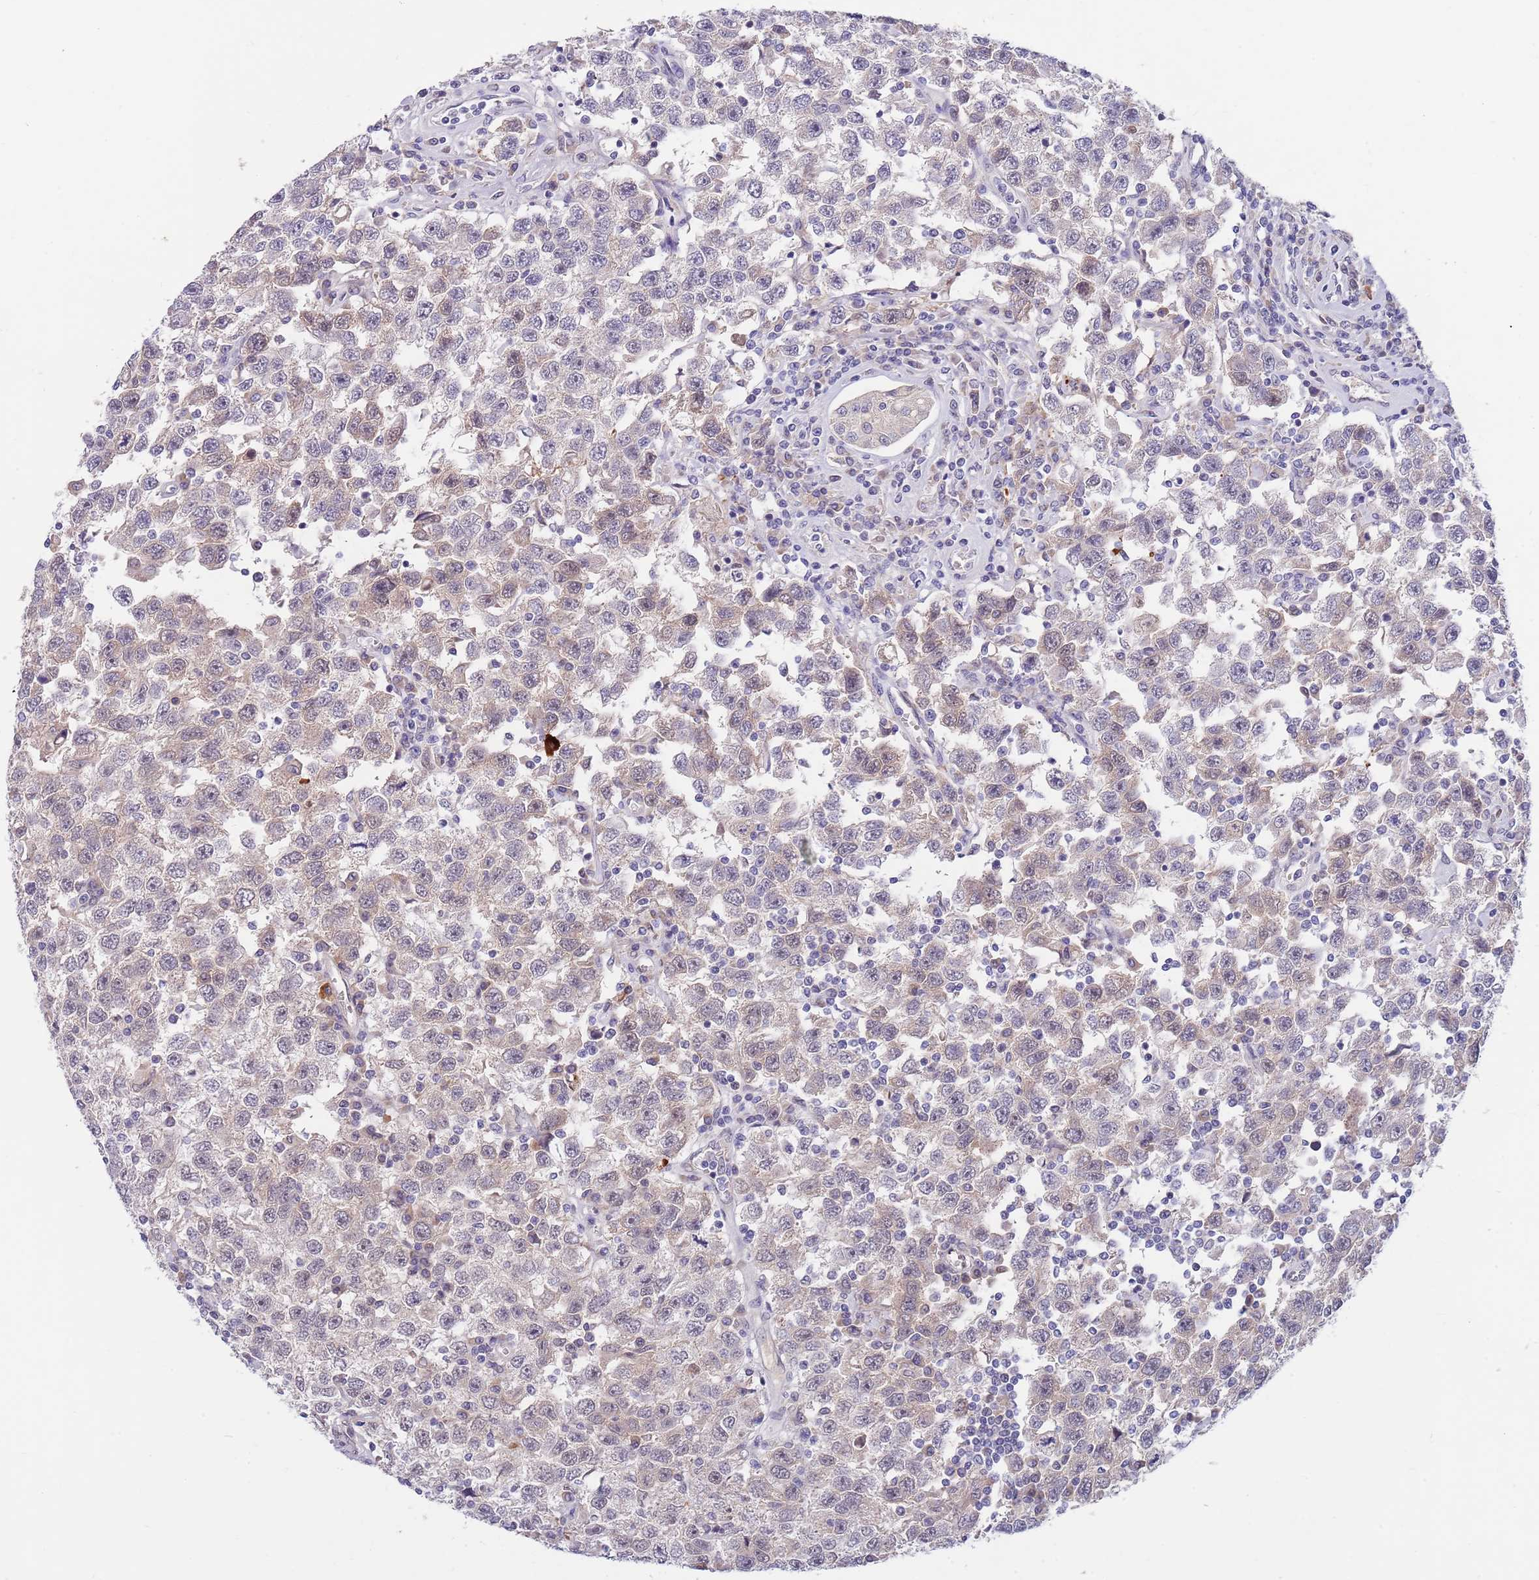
{"staining": {"intensity": "weak", "quantity": "<25%", "location": "nuclear"}, "tissue": "testis cancer", "cell_type": "Tumor cells", "image_type": "cancer", "snomed": [{"axis": "morphology", "description": "Seminoma, NOS"}, {"axis": "topography", "description": "Testis"}], "caption": "IHC micrograph of human testis seminoma stained for a protein (brown), which reveals no staining in tumor cells.", "gene": "NLRP6", "patient": {"sex": "male", "age": 41}}